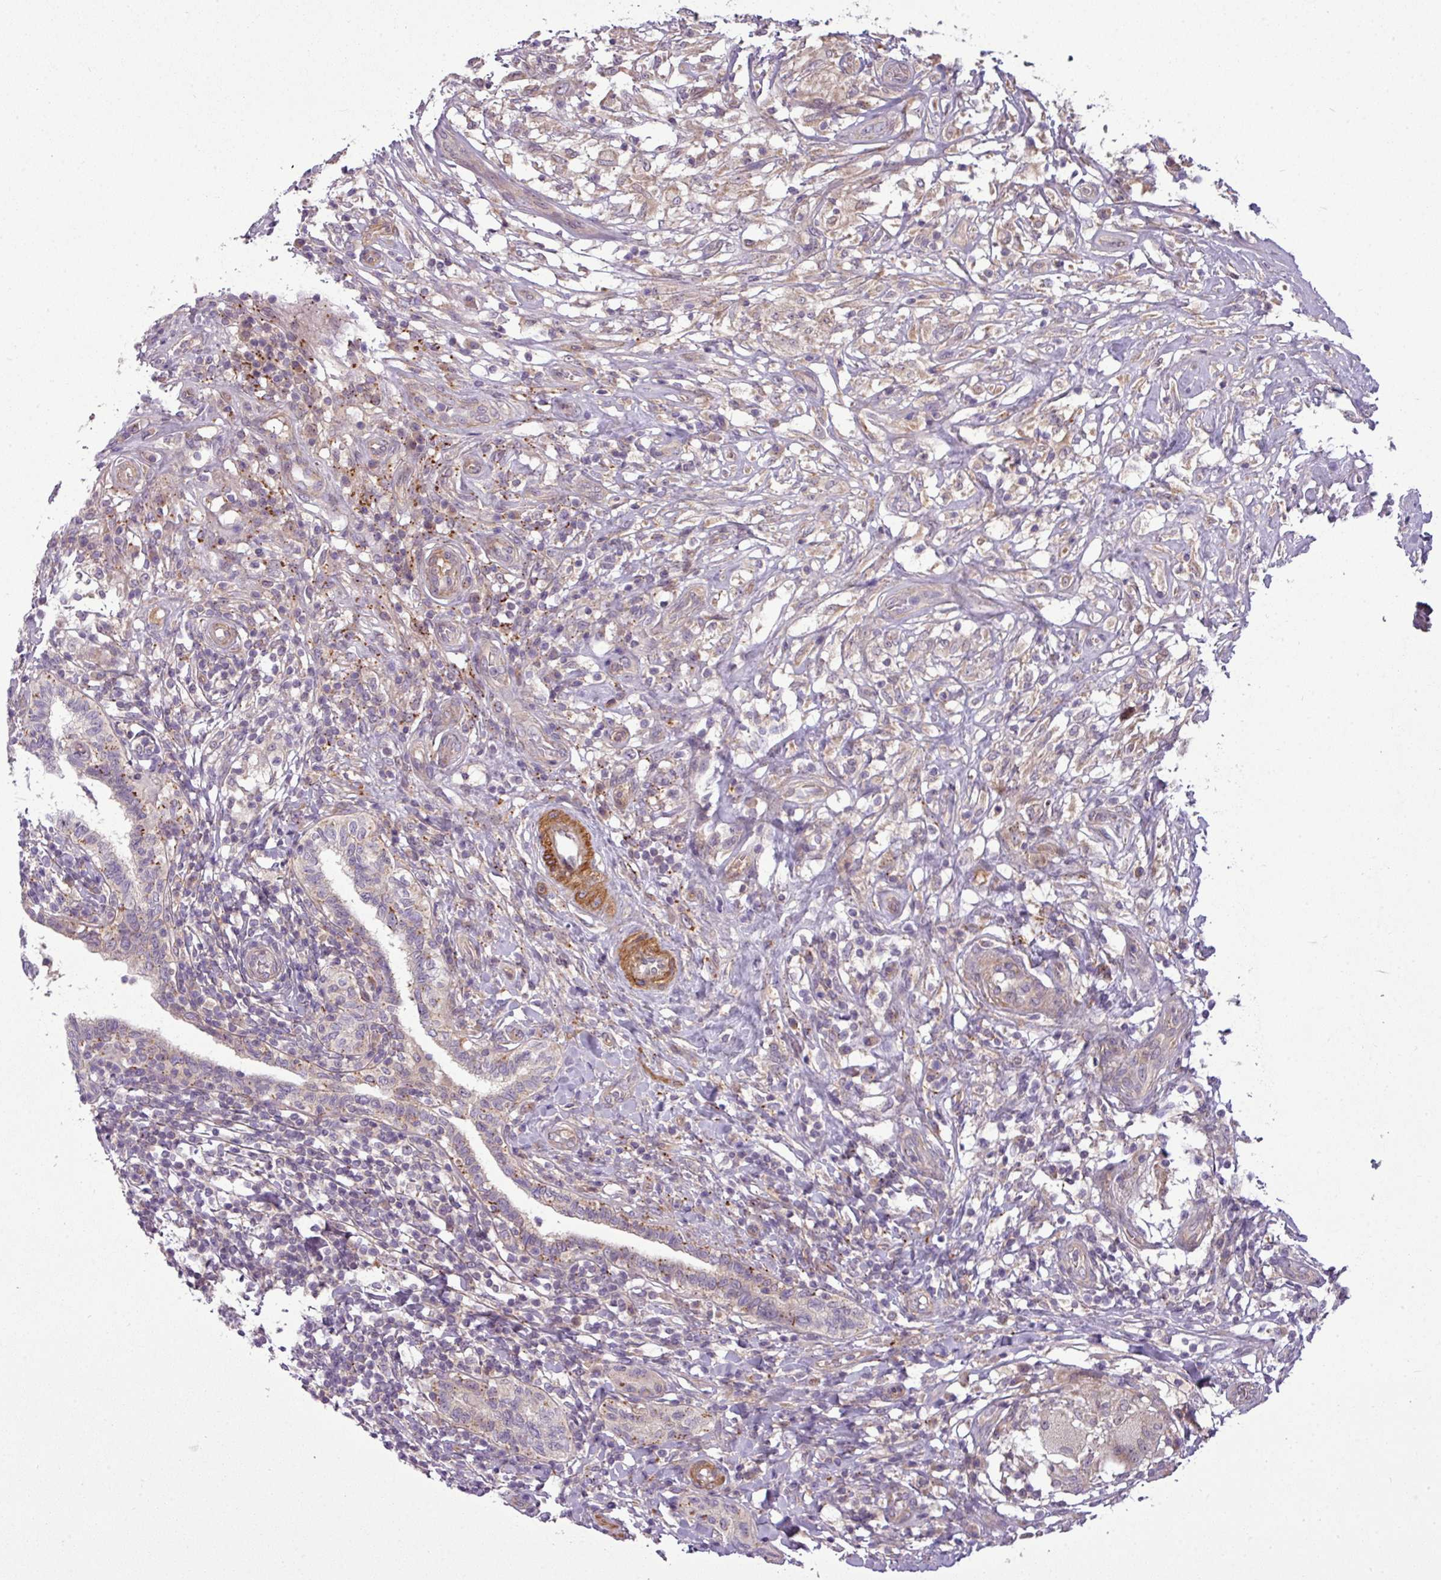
{"staining": {"intensity": "weak", "quantity": "<25%", "location": "cytoplasmic/membranous"}, "tissue": "testis cancer", "cell_type": "Tumor cells", "image_type": "cancer", "snomed": [{"axis": "morphology", "description": "Seminoma, NOS"}, {"axis": "topography", "description": "Testis"}], "caption": "An IHC micrograph of testis cancer (seminoma) is shown. There is no staining in tumor cells of testis cancer (seminoma). (Stains: DAB (3,3'-diaminobenzidine) IHC with hematoxylin counter stain, Microscopy: brightfield microscopy at high magnification).", "gene": "ZNF35", "patient": {"sex": "male", "age": 49}}